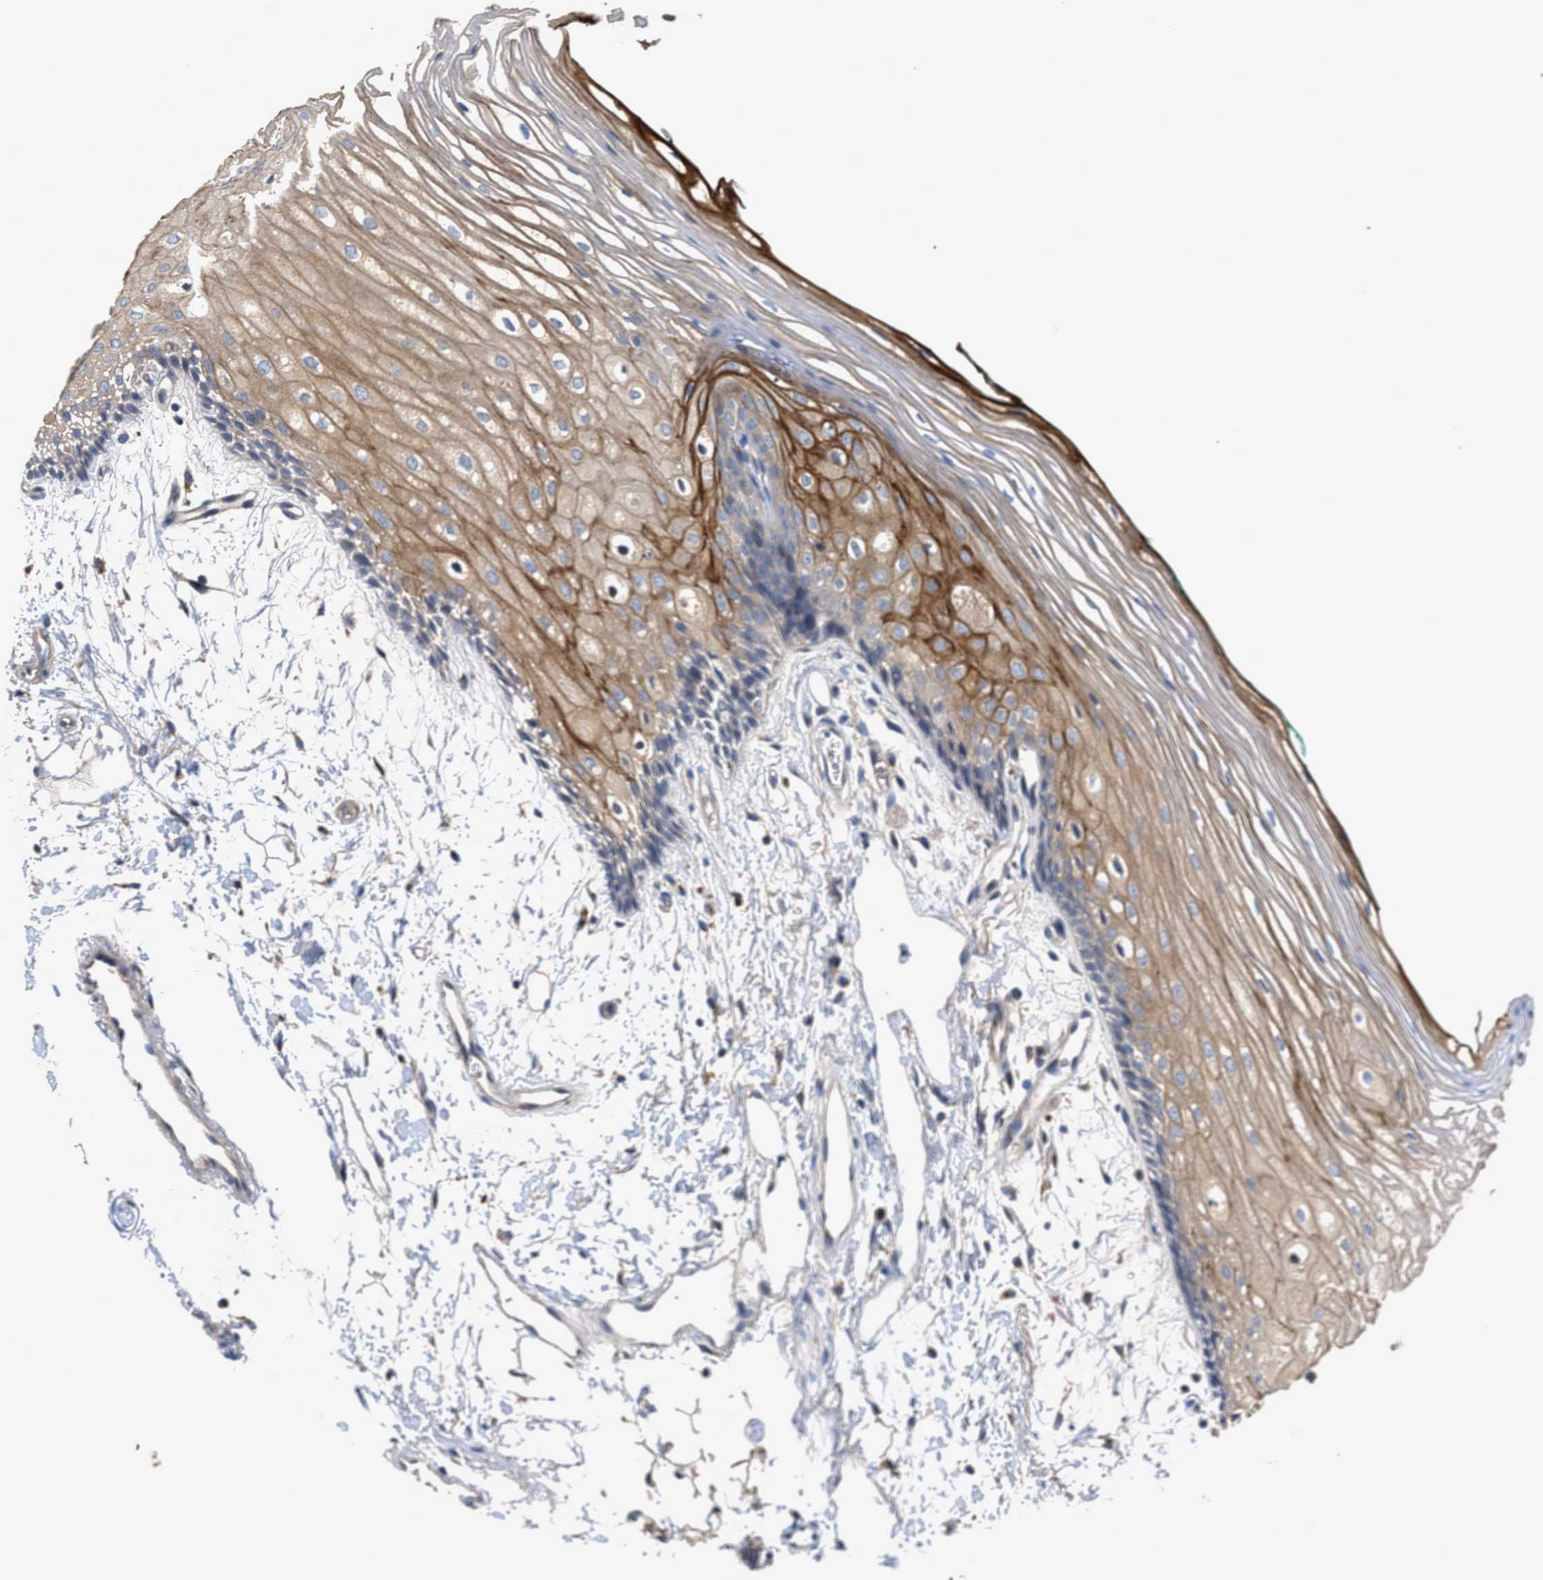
{"staining": {"intensity": "moderate", "quantity": "25%-75%", "location": "cytoplasmic/membranous"}, "tissue": "oral mucosa", "cell_type": "Squamous epithelial cells", "image_type": "normal", "snomed": [{"axis": "morphology", "description": "Normal tissue, NOS"}, {"axis": "topography", "description": "Skeletal muscle"}, {"axis": "topography", "description": "Oral tissue"}, {"axis": "topography", "description": "Peripheral nerve tissue"}], "caption": "This image shows IHC staining of unremarkable oral mucosa, with medium moderate cytoplasmic/membranous positivity in about 25%-75% of squamous epithelial cells.", "gene": "SIK2", "patient": {"sex": "female", "age": 84}}